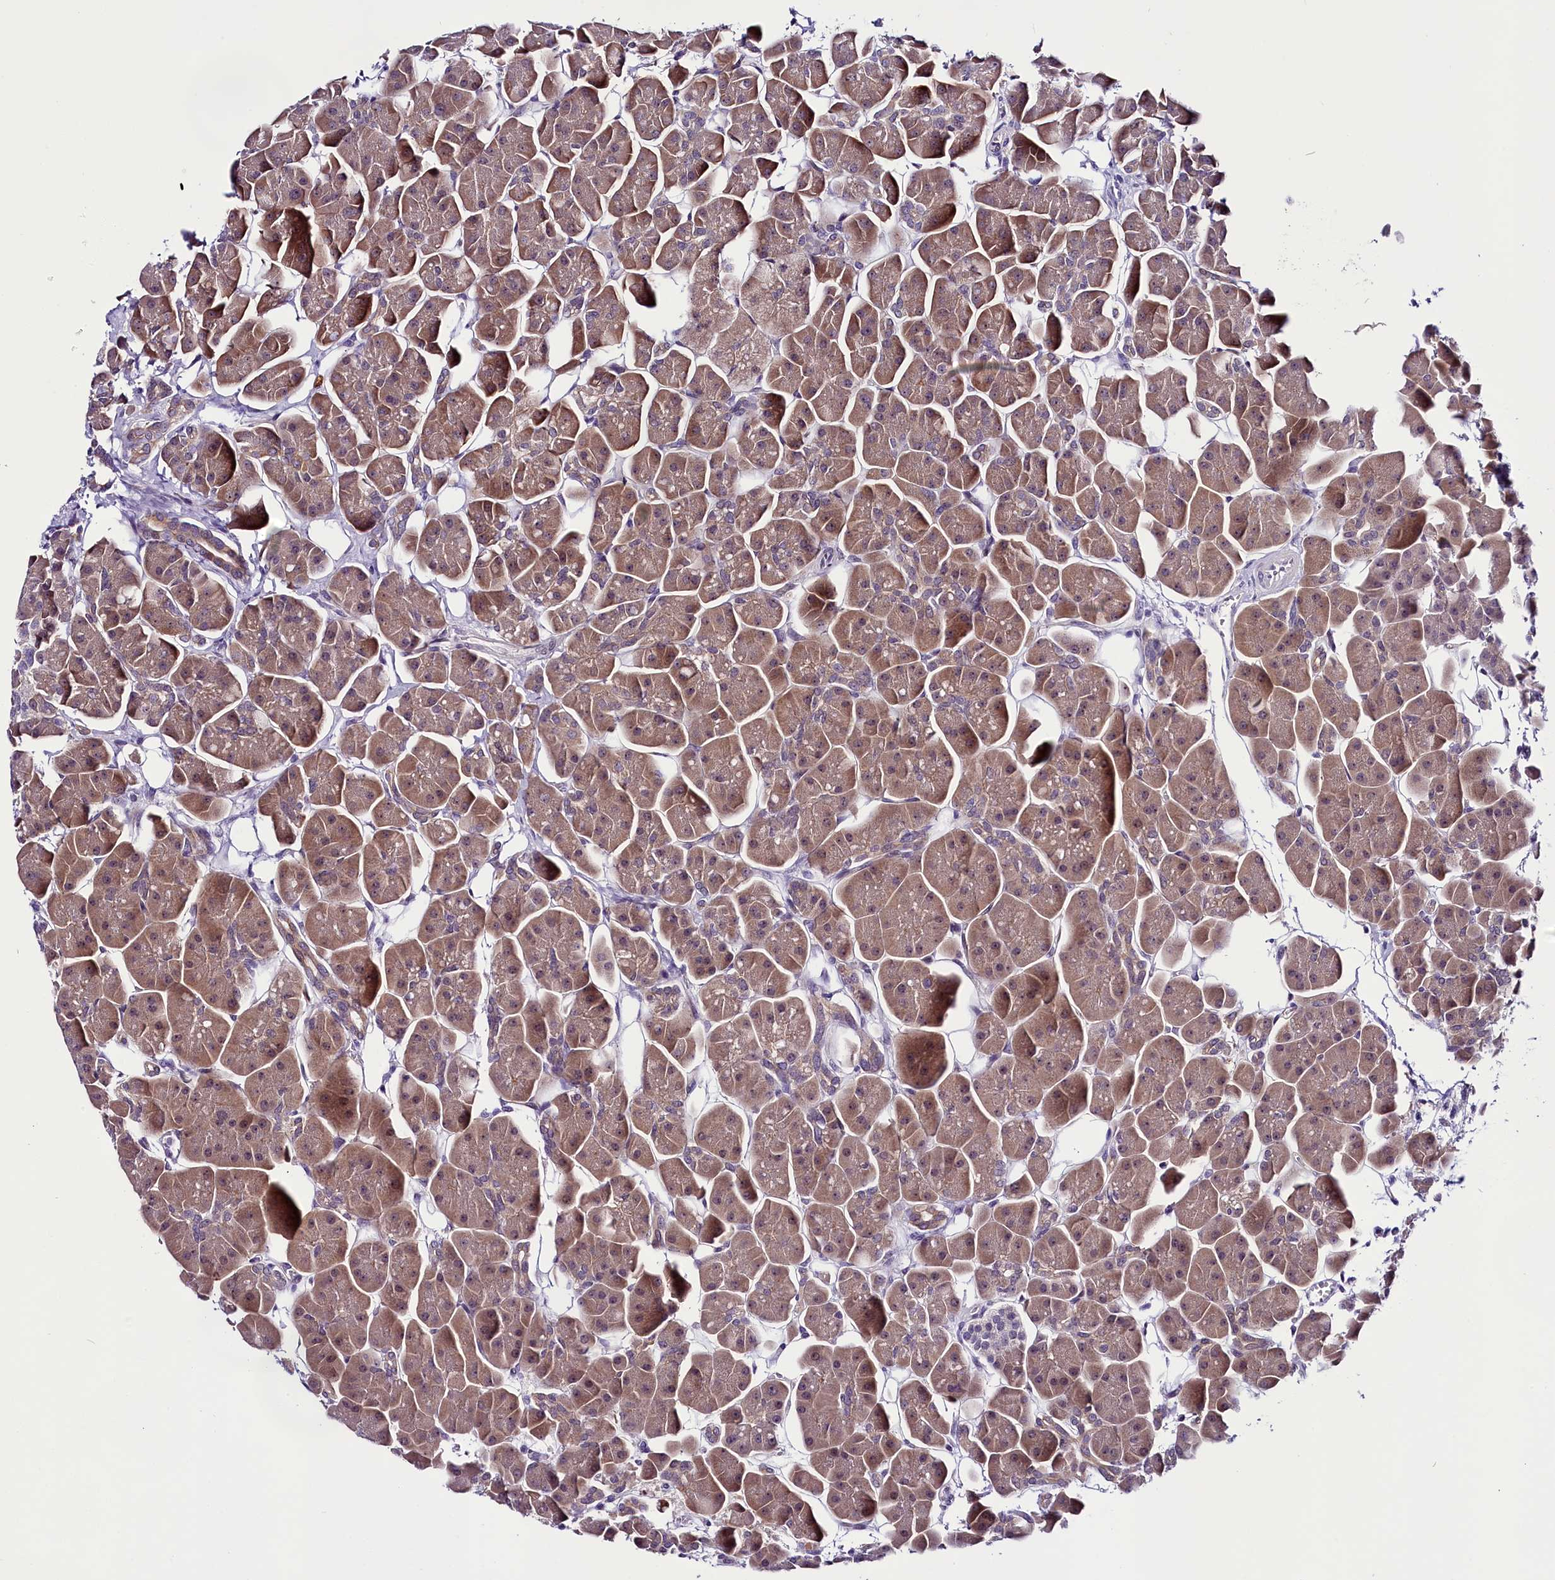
{"staining": {"intensity": "weak", "quantity": ">75%", "location": "cytoplasmic/membranous,nuclear"}, "tissue": "pancreas", "cell_type": "Exocrine glandular cells", "image_type": "normal", "snomed": [{"axis": "morphology", "description": "Normal tissue, NOS"}, {"axis": "topography", "description": "Pancreas"}], "caption": "Protein analysis of benign pancreas demonstrates weak cytoplasmic/membranous,nuclear positivity in about >75% of exocrine glandular cells. (Brightfield microscopy of DAB IHC at high magnification).", "gene": "CCDC106", "patient": {"sex": "male", "age": 66}}